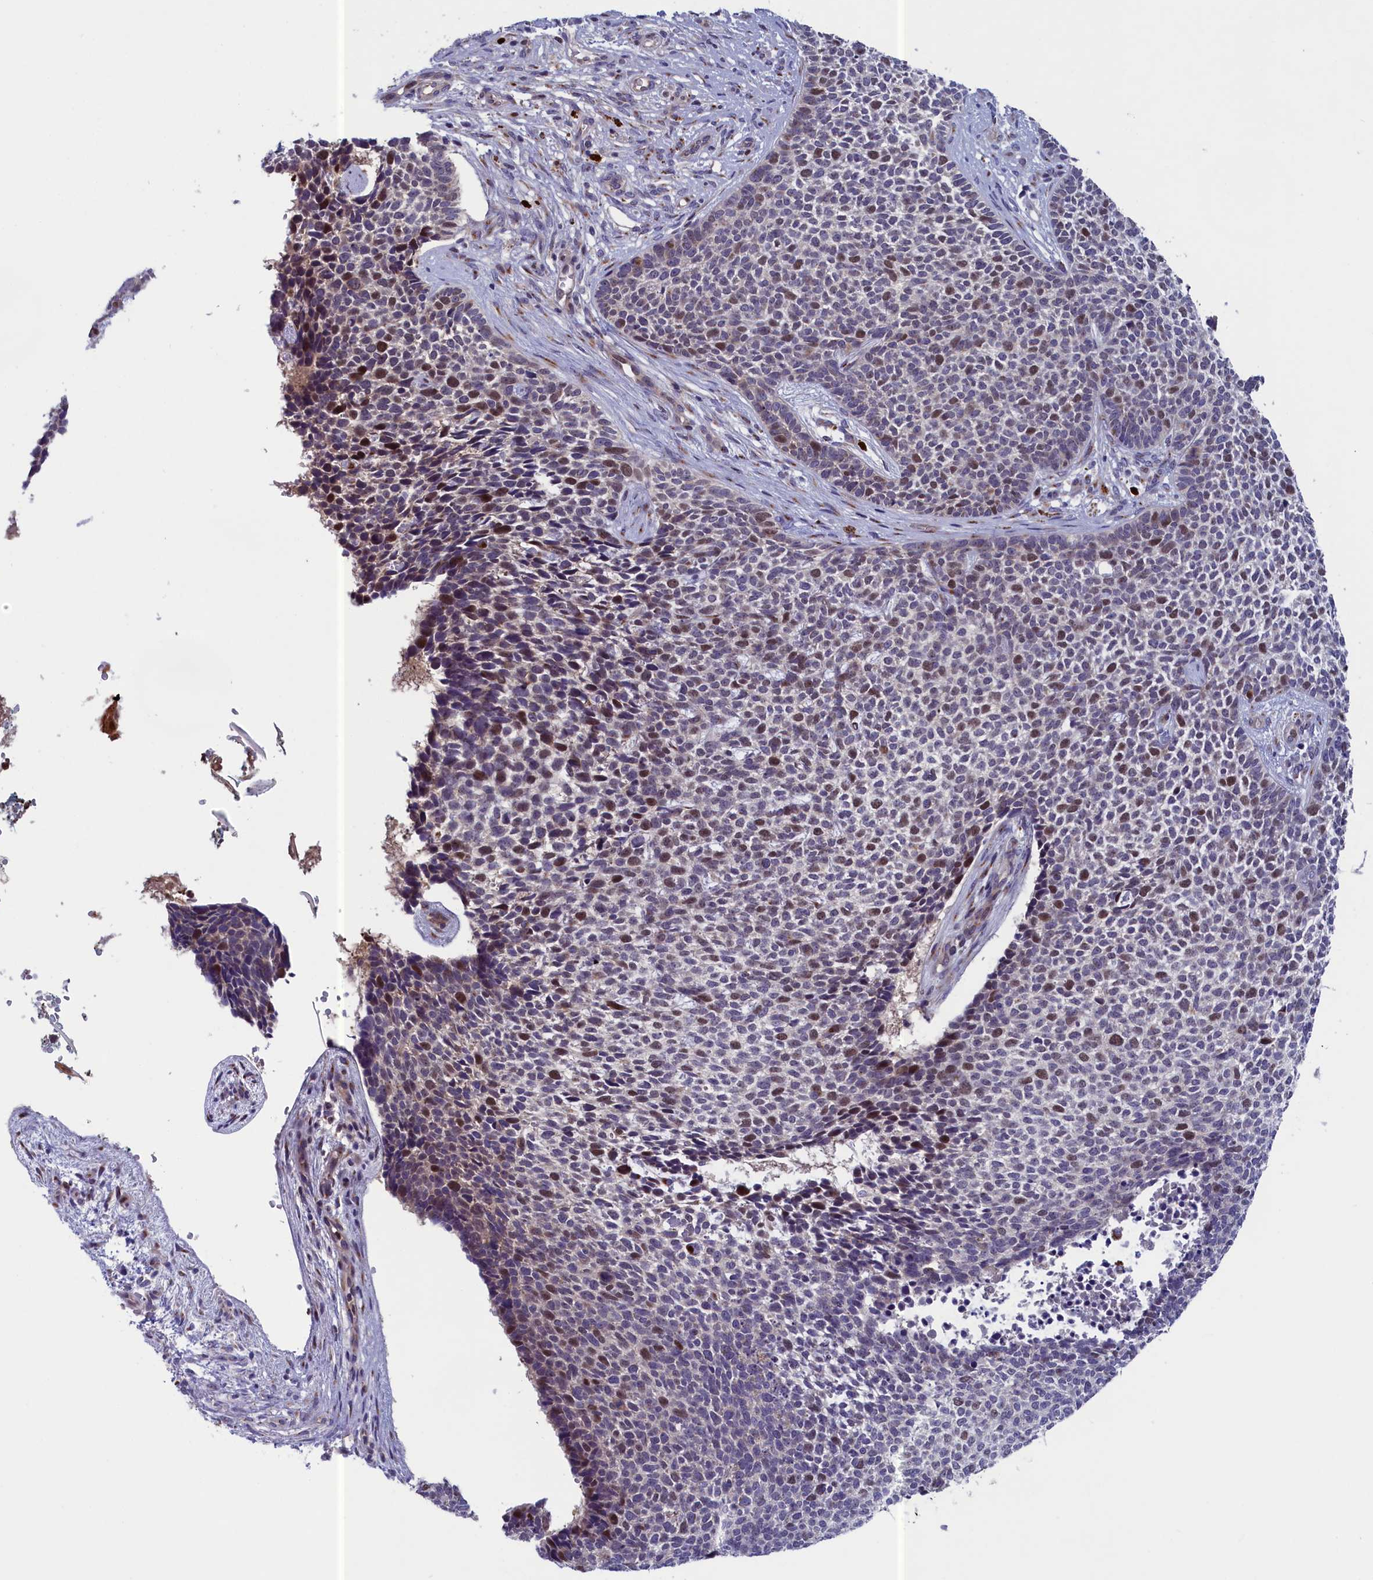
{"staining": {"intensity": "moderate", "quantity": "25%-75%", "location": "nuclear"}, "tissue": "skin cancer", "cell_type": "Tumor cells", "image_type": "cancer", "snomed": [{"axis": "morphology", "description": "Basal cell carcinoma"}, {"axis": "topography", "description": "Skin"}], "caption": "Skin cancer (basal cell carcinoma) tissue shows moderate nuclear staining in approximately 25%-75% of tumor cells, visualized by immunohistochemistry. (DAB (3,3'-diaminobenzidine) IHC with brightfield microscopy, high magnification).", "gene": "LIG1", "patient": {"sex": "female", "age": 84}}